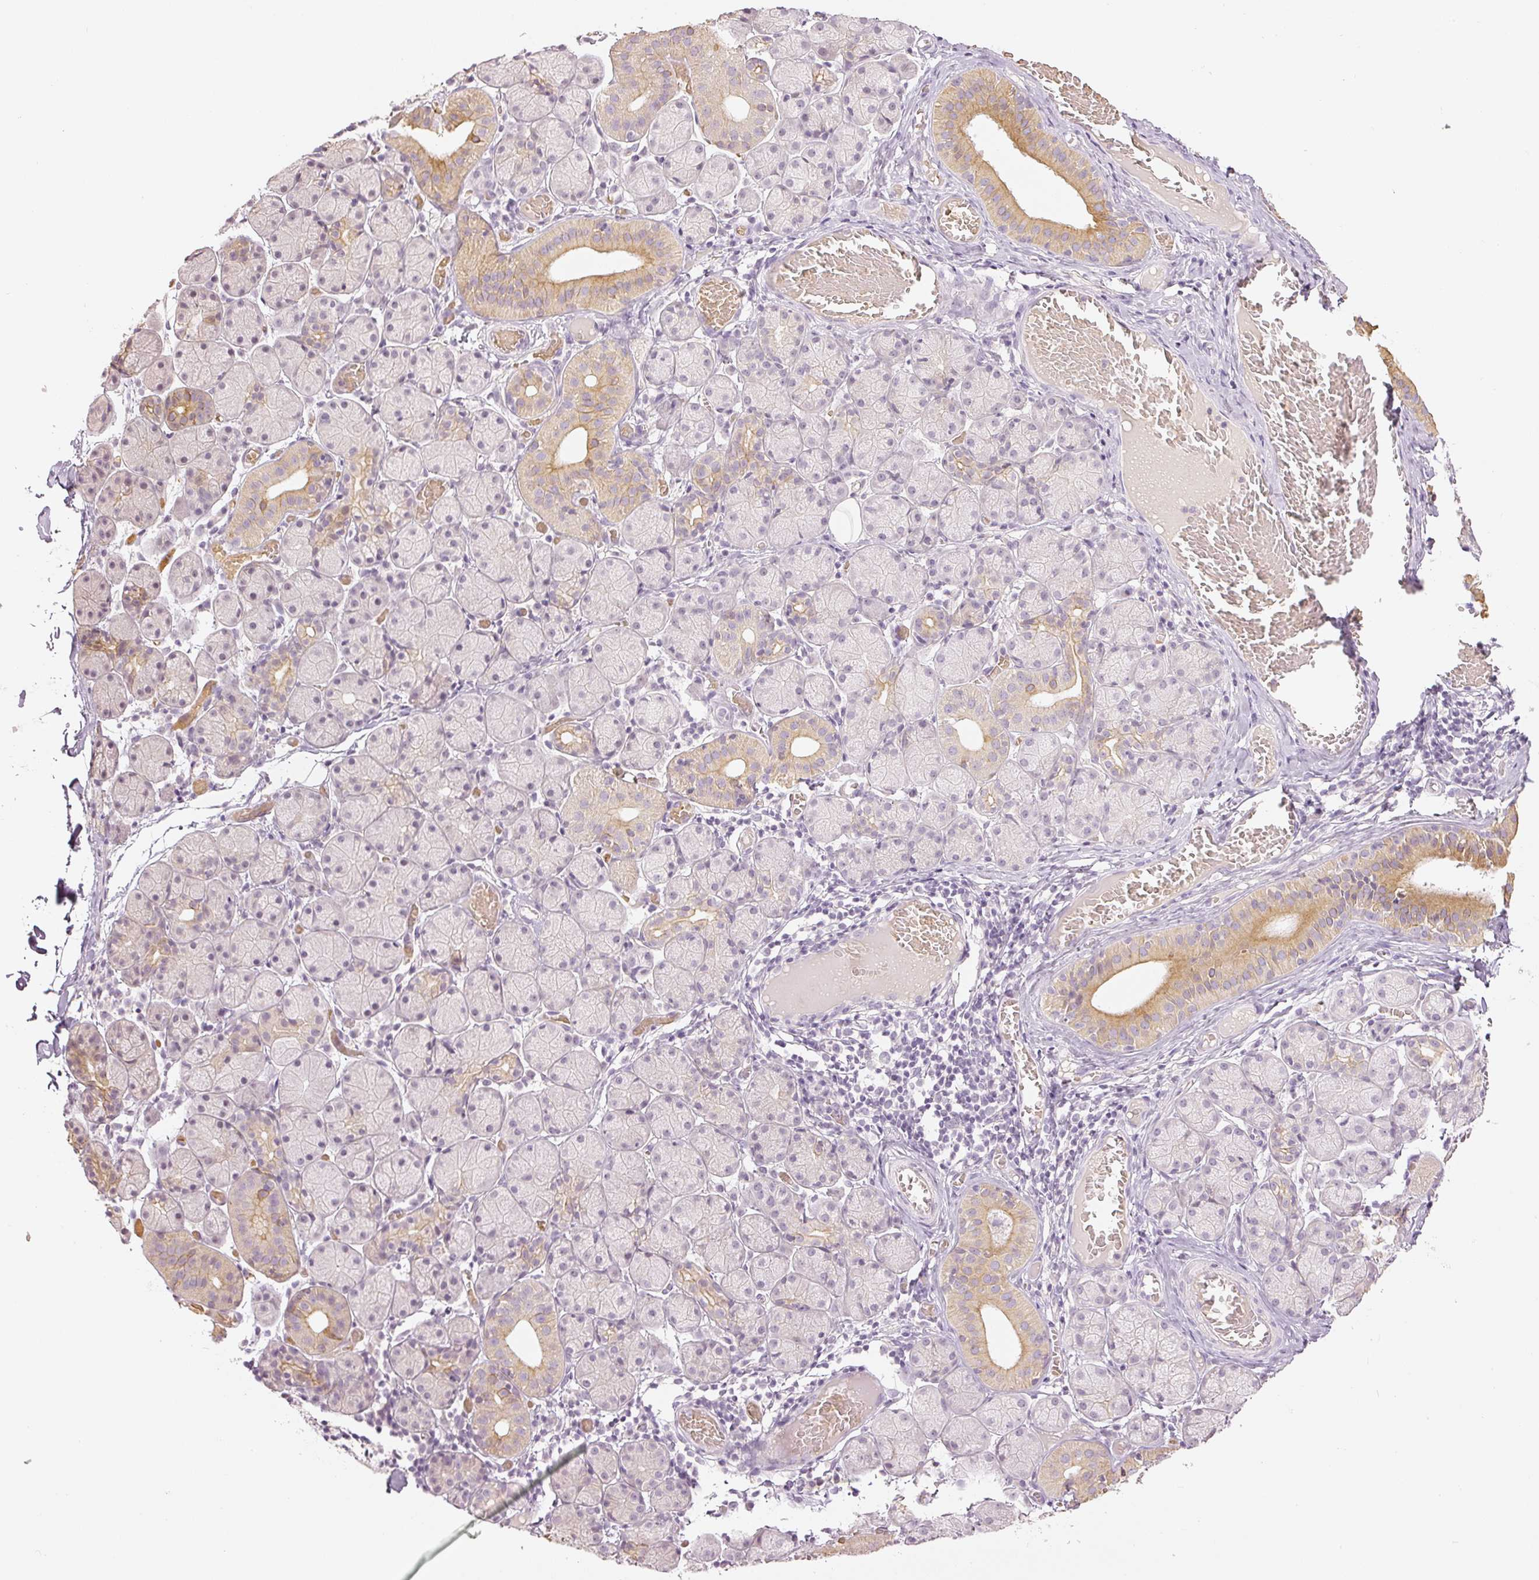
{"staining": {"intensity": "moderate", "quantity": "<25%", "location": "cytoplasmic/membranous"}, "tissue": "salivary gland", "cell_type": "Glandular cells", "image_type": "normal", "snomed": [{"axis": "morphology", "description": "Normal tissue, NOS"}, {"axis": "topography", "description": "Salivary gland"}], "caption": "Glandular cells reveal low levels of moderate cytoplasmic/membranous staining in approximately <25% of cells in normal human salivary gland.", "gene": "GZMA", "patient": {"sex": "female", "age": 24}}